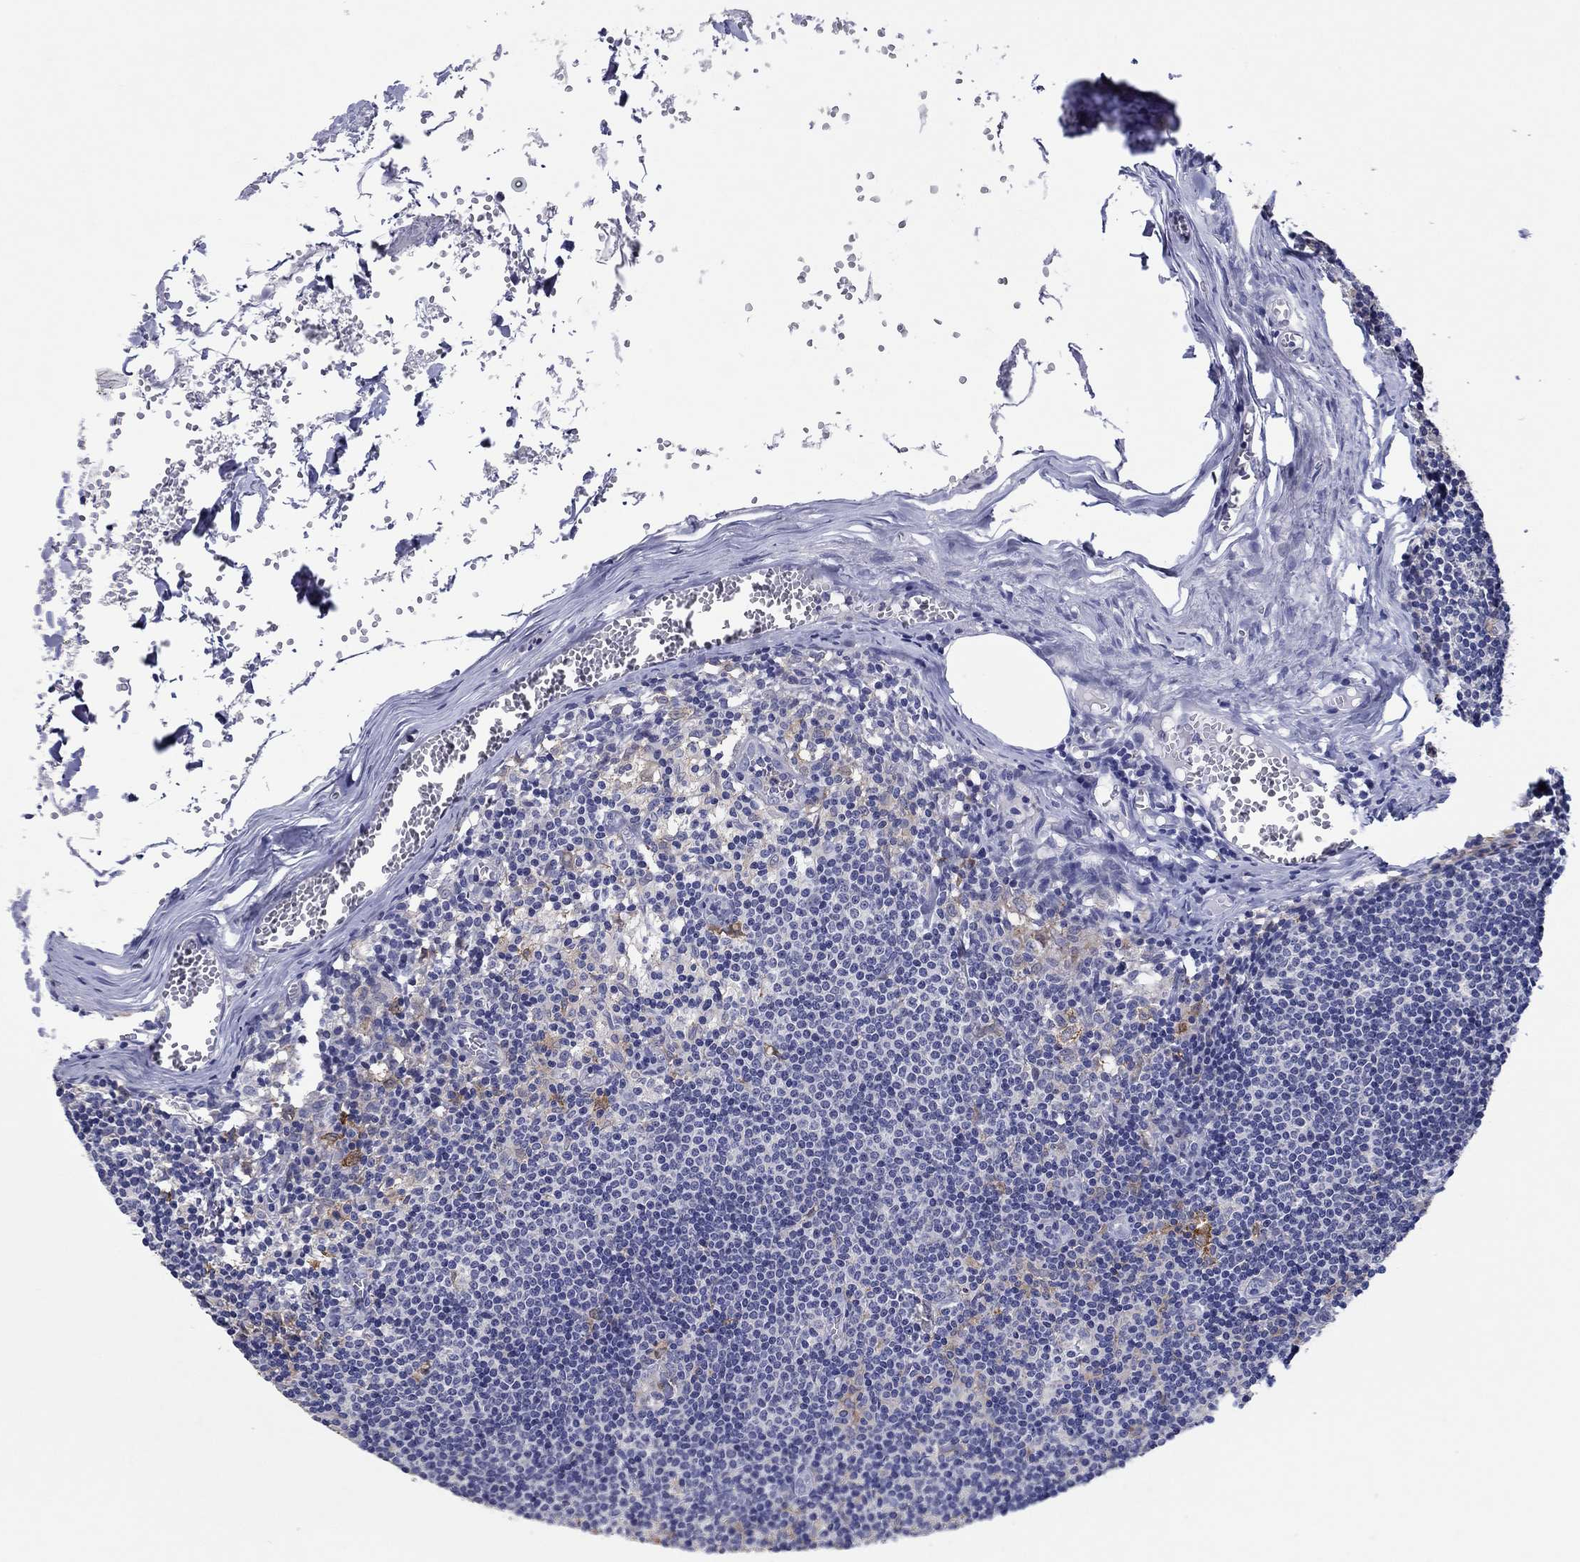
{"staining": {"intensity": "negative", "quantity": "none", "location": "none"}, "tissue": "lymph node", "cell_type": "Germinal center cells", "image_type": "normal", "snomed": [{"axis": "morphology", "description": "Normal tissue, NOS"}, {"axis": "topography", "description": "Lymph node"}], "caption": "IHC of benign human lymph node exhibits no staining in germinal center cells. (Stains: DAB immunohistochemistry (IHC) with hematoxylin counter stain, Microscopy: brightfield microscopy at high magnification).", "gene": "HDC", "patient": {"sex": "male", "age": 59}}